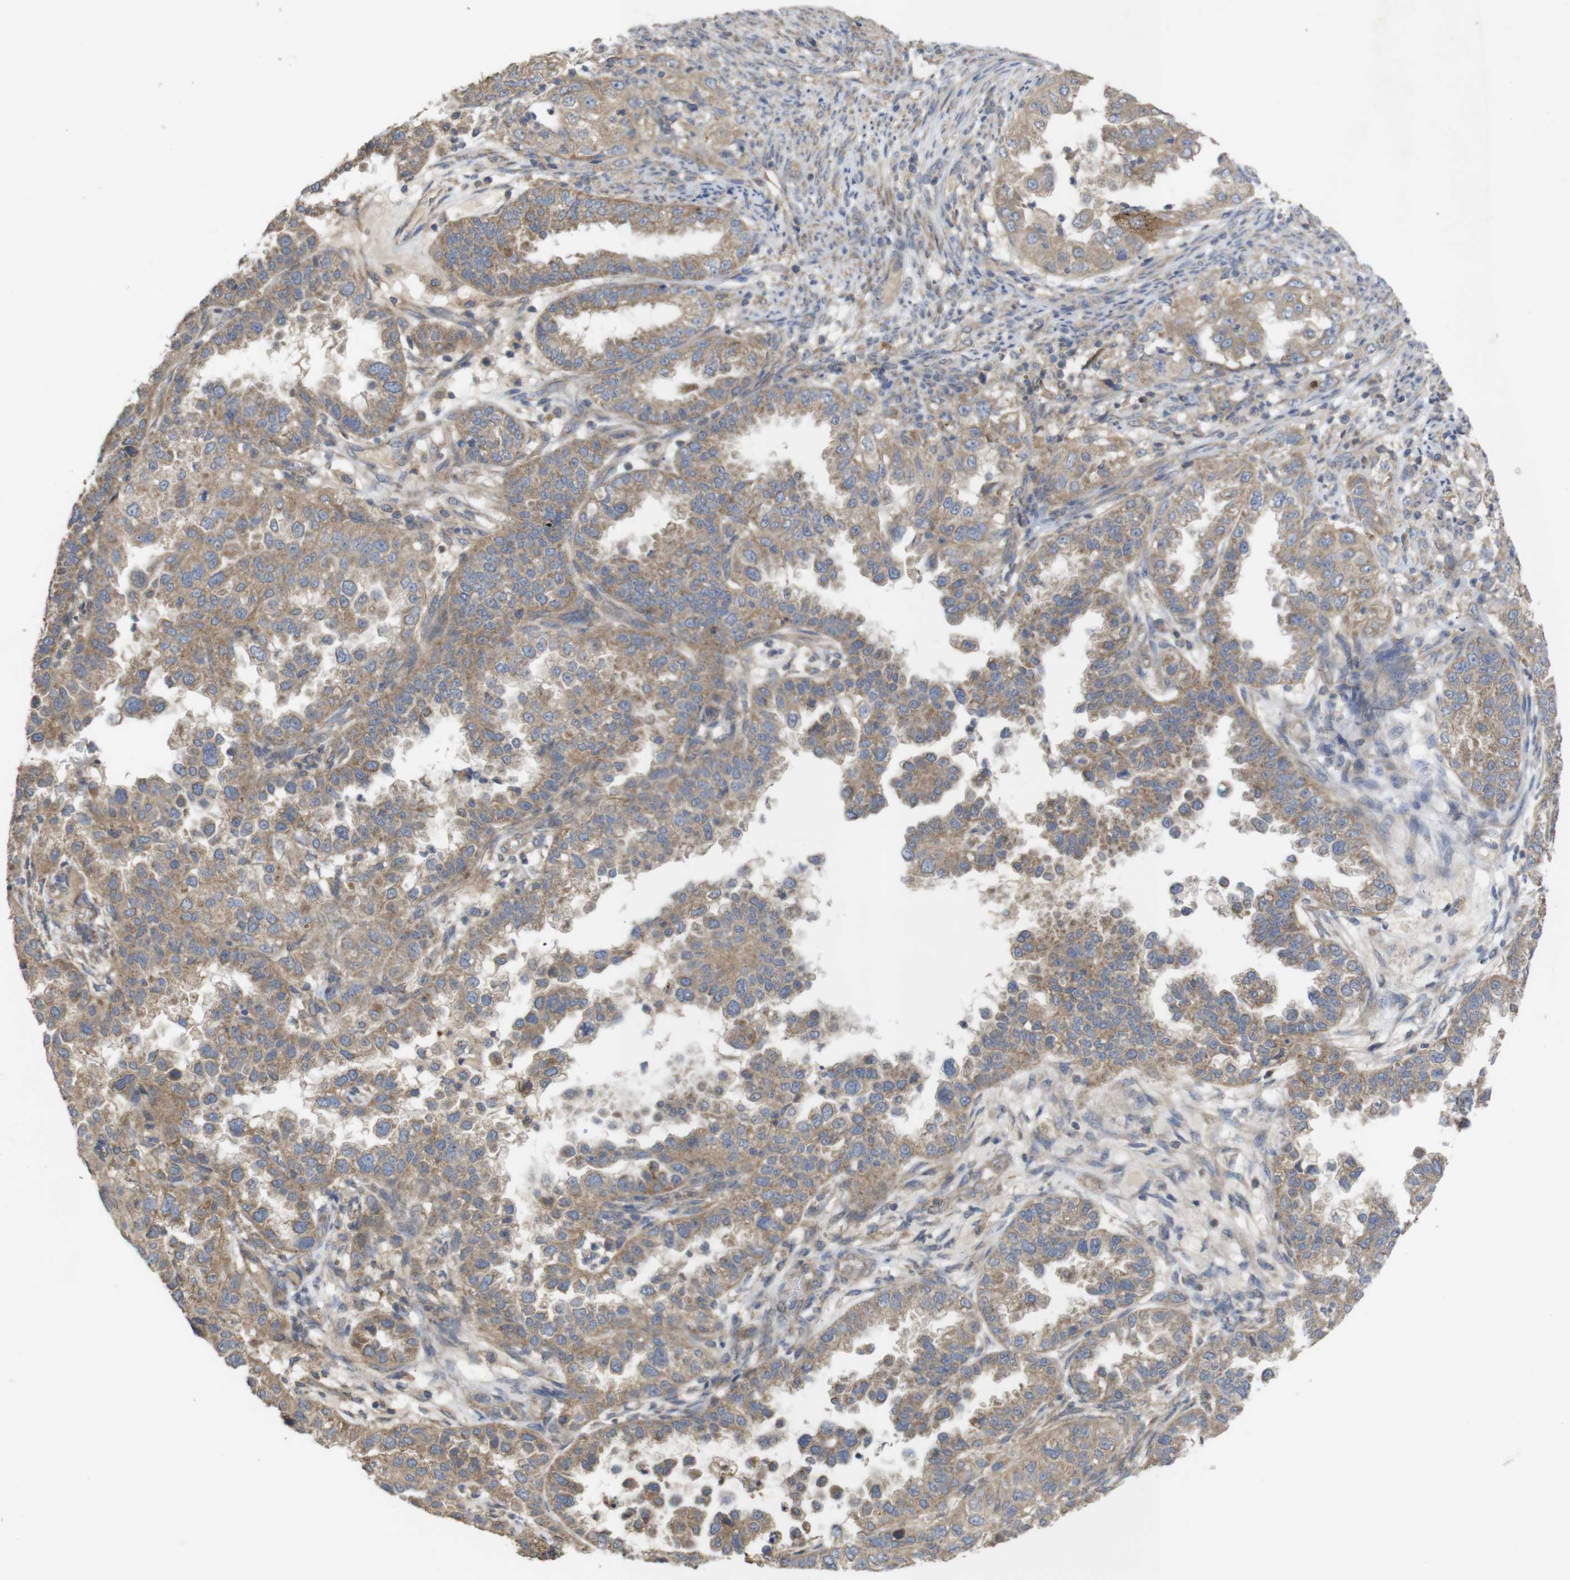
{"staining": {"intensity": "moderate", "quantity": "25%-75%", "location": "cytoplasmic/membranous"}, "tissue": "endometrial cancer", "cell_type": "Tumor cells", "image_type": "cancer", "snomed": [{"axis": "morphology", "description": "Adenocarcinoma, NOS"}, {"axis": "topography", "description": "Endometrium"}], "caption": "The micrograph displays a brown stain indicating the presence of a protein in the cytoplasmic/membranous of tumor cells in adenocarcinoma (endometrial). The staining was performed using DAB, with brown indicating positive protein expression. Nuclei are stained blue with hematoxylin.", "gene": "KCNS3", "patient": {"sex": "female", "age": 85}}